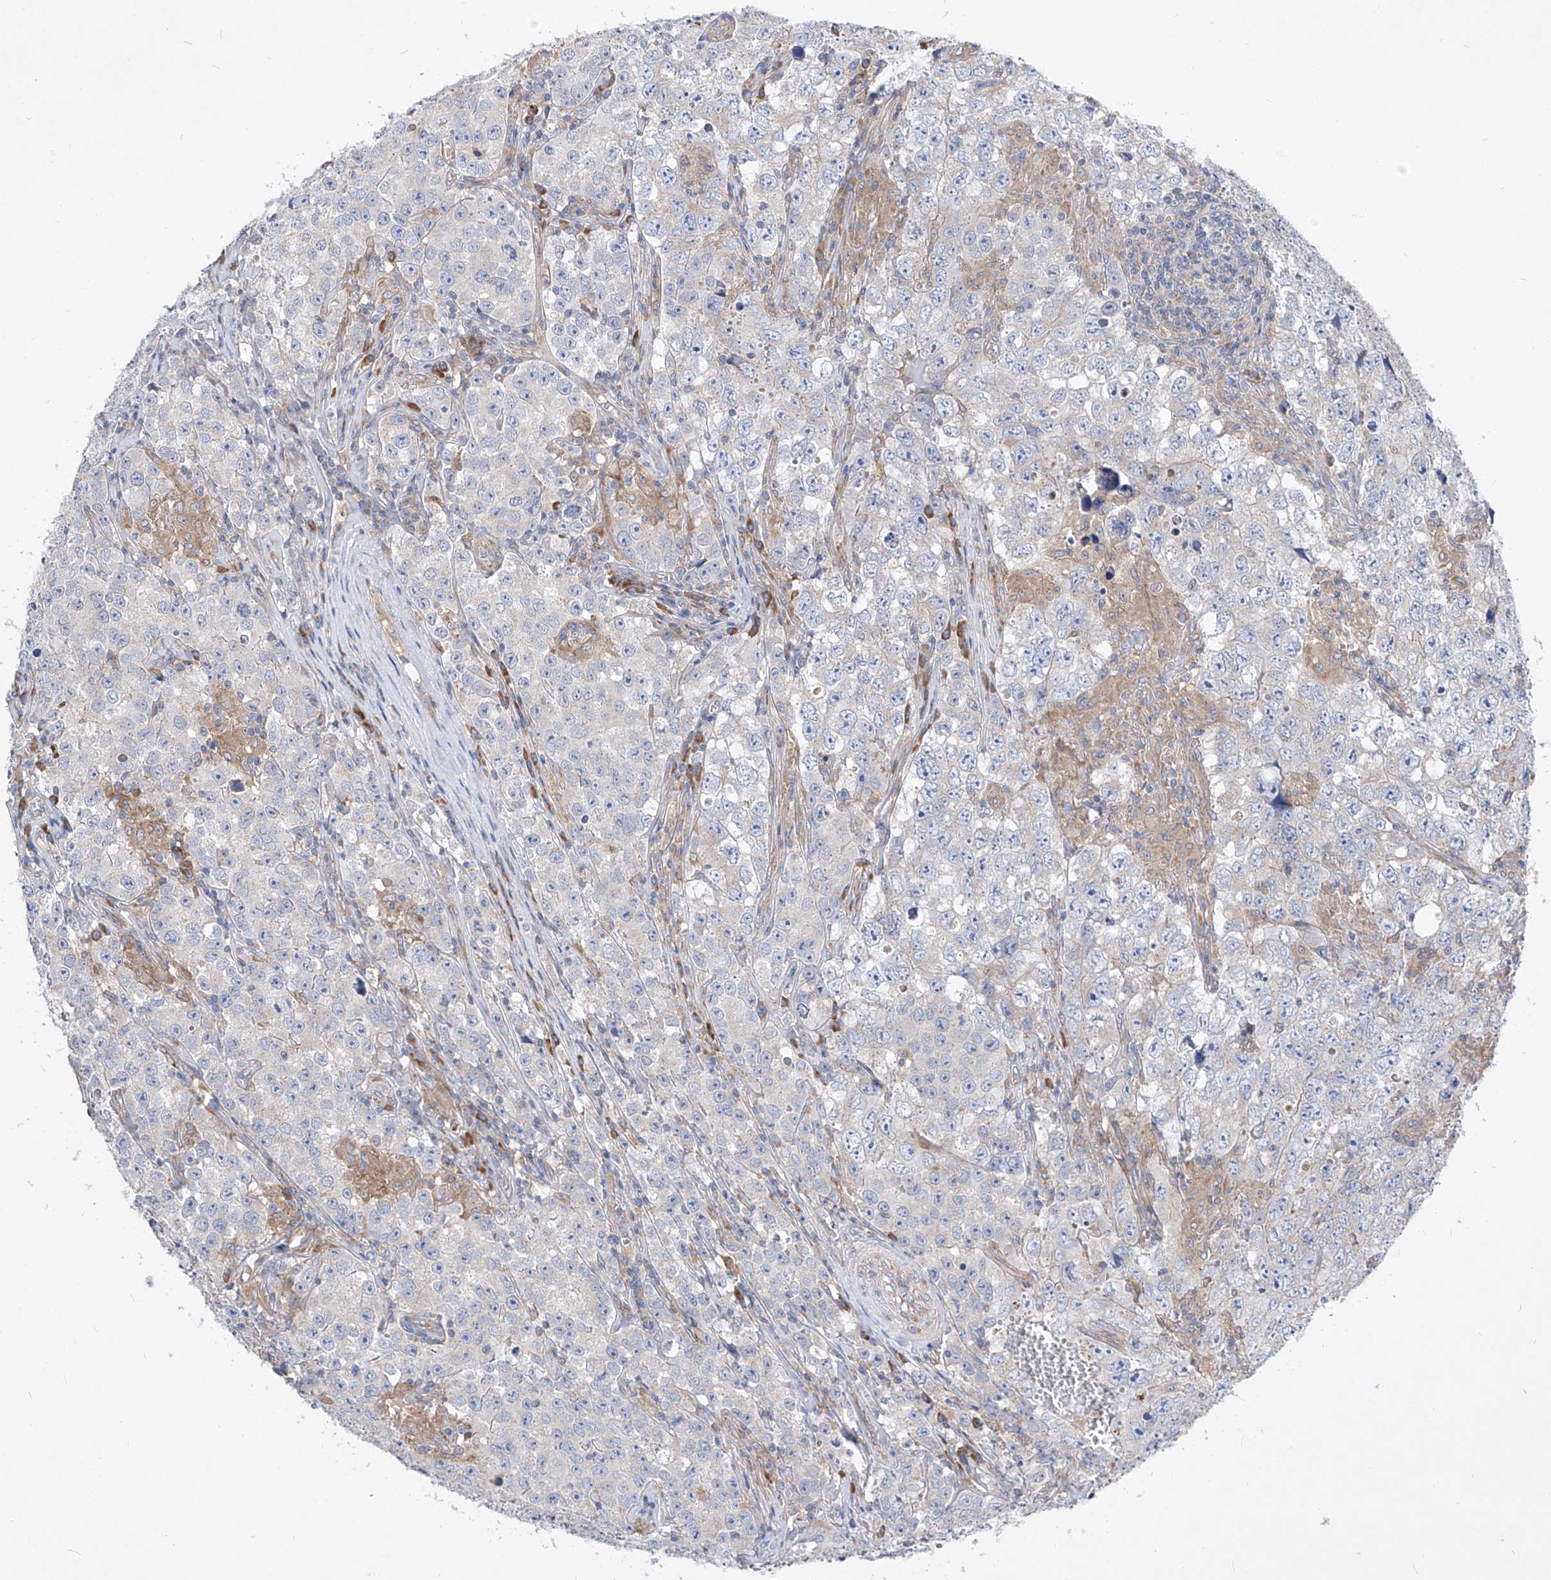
{"staining": {"intensity": "negative", "quantity": "none", "location": "none"}, "tissue": "testis cancer", "cell_type": "Tumor cells", "image_type": "cancer", "snomed": [{"axis": "morphology", "description": "Seminoma, NOS"}, {"axis": "morphology", "description": "Carcinoma, Embryonal, NOS"}, {"axis": "topography", "description": "Testis"}], "caption": "Immunohistochemical staining of human testis seminoma reveals no significant positivity in tumor cells. Nuclei are stained in blue.", "gene": "UFL1", "patient": {"sex": "male", "age": 43}}